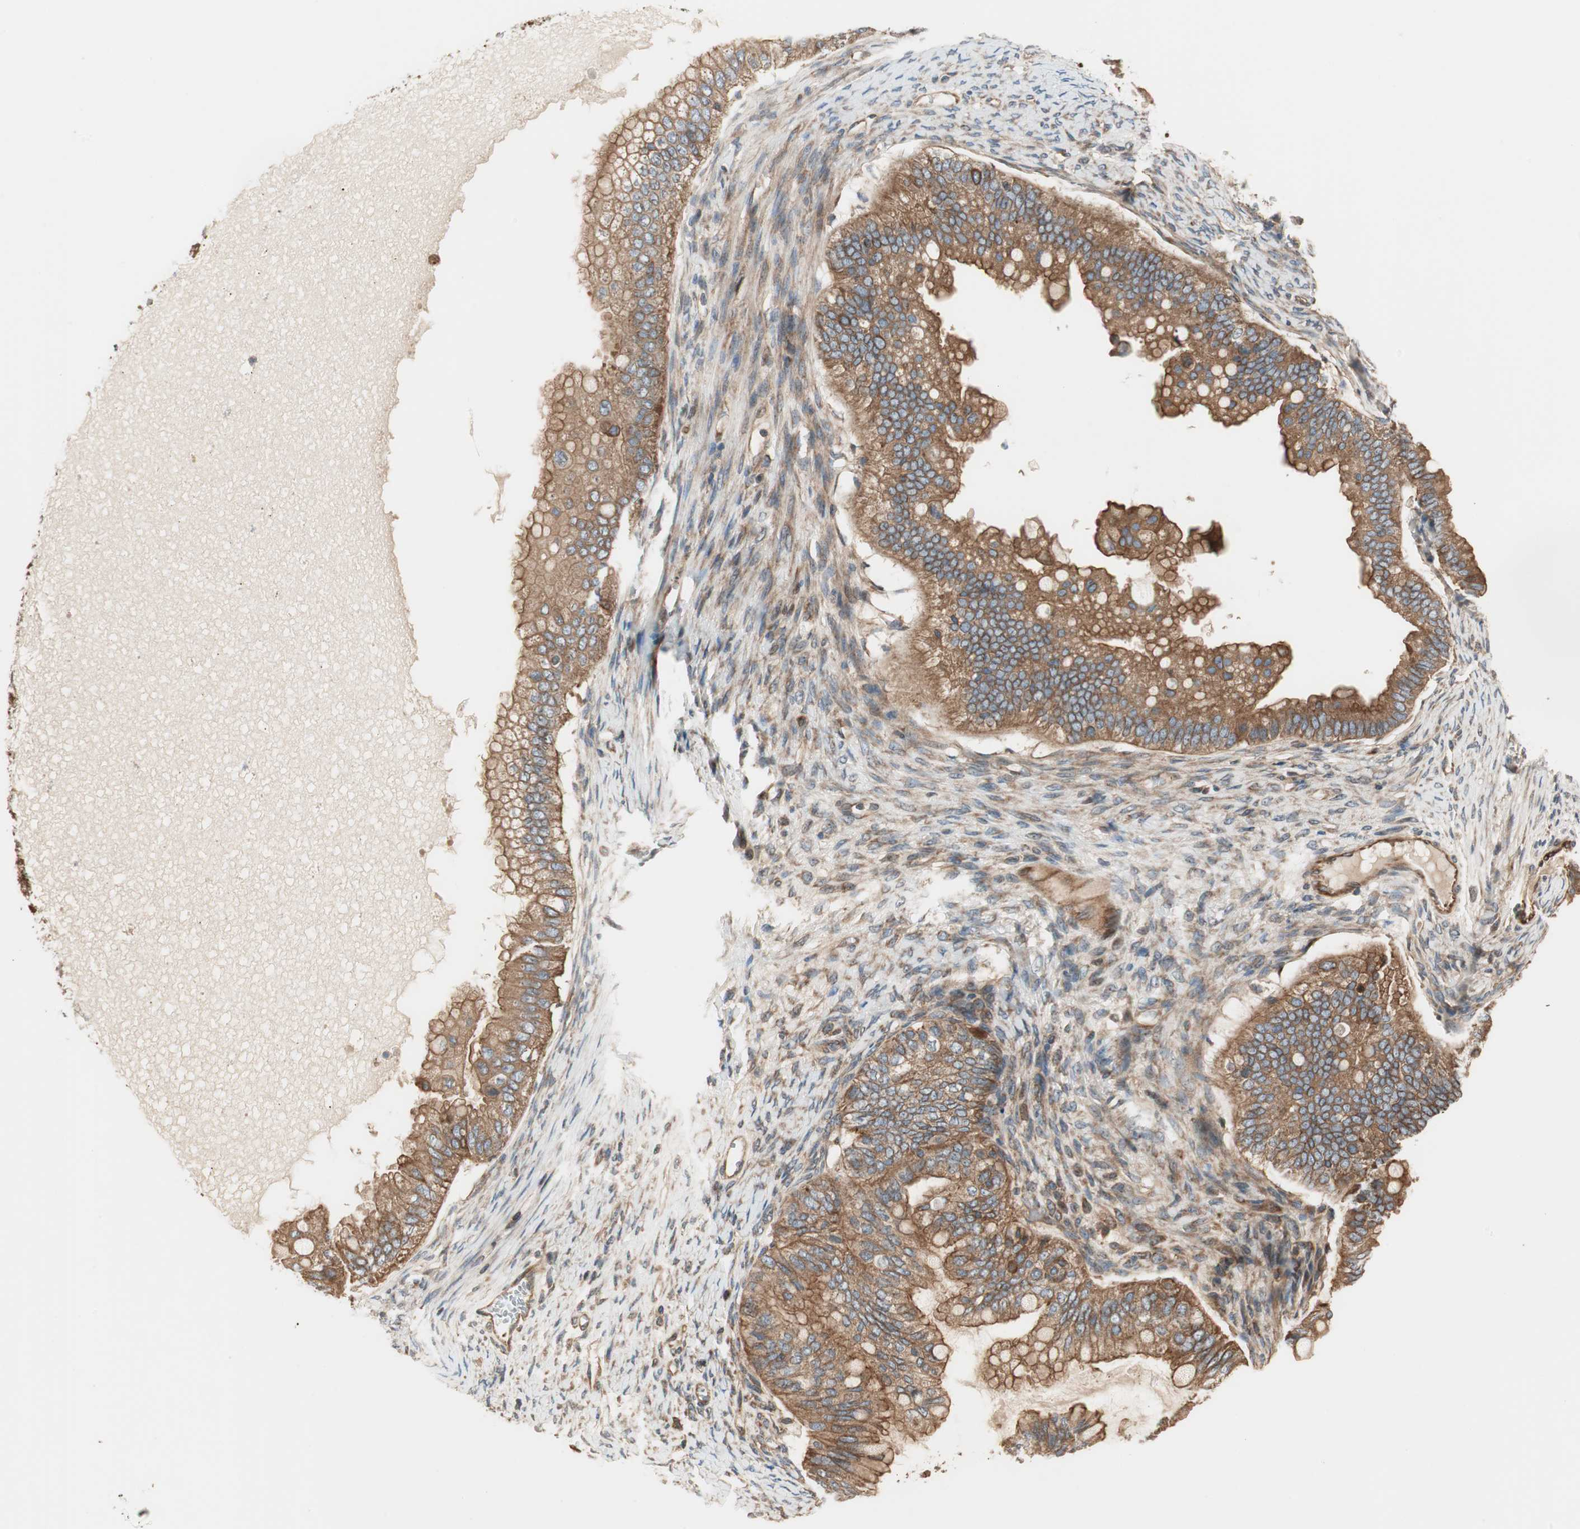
{"staining": {"intensity": "strong", "quantity": ">75%", "location": "cytoplasmic/membranous"}, "tissue": "ovarian cancer", "cell_type": "Tumor cells", "image_type": "cancer", "snomed": [{"axis": "morphology", "description": "Cystadenocarcinoma, mucinous, NOS"}, {"axis": "topography", "description": "Ovary"}], "caption": "This image displays immunohistochemistry (IHC) staining of mucinous cystadenocarcinoma (ovarian), with high strong cytoplasmic/membranous staining in approximately >75% of tumor cells.", "gene": "CTTNBP2NL", "patient": {"sex": "female", "age": 80}}